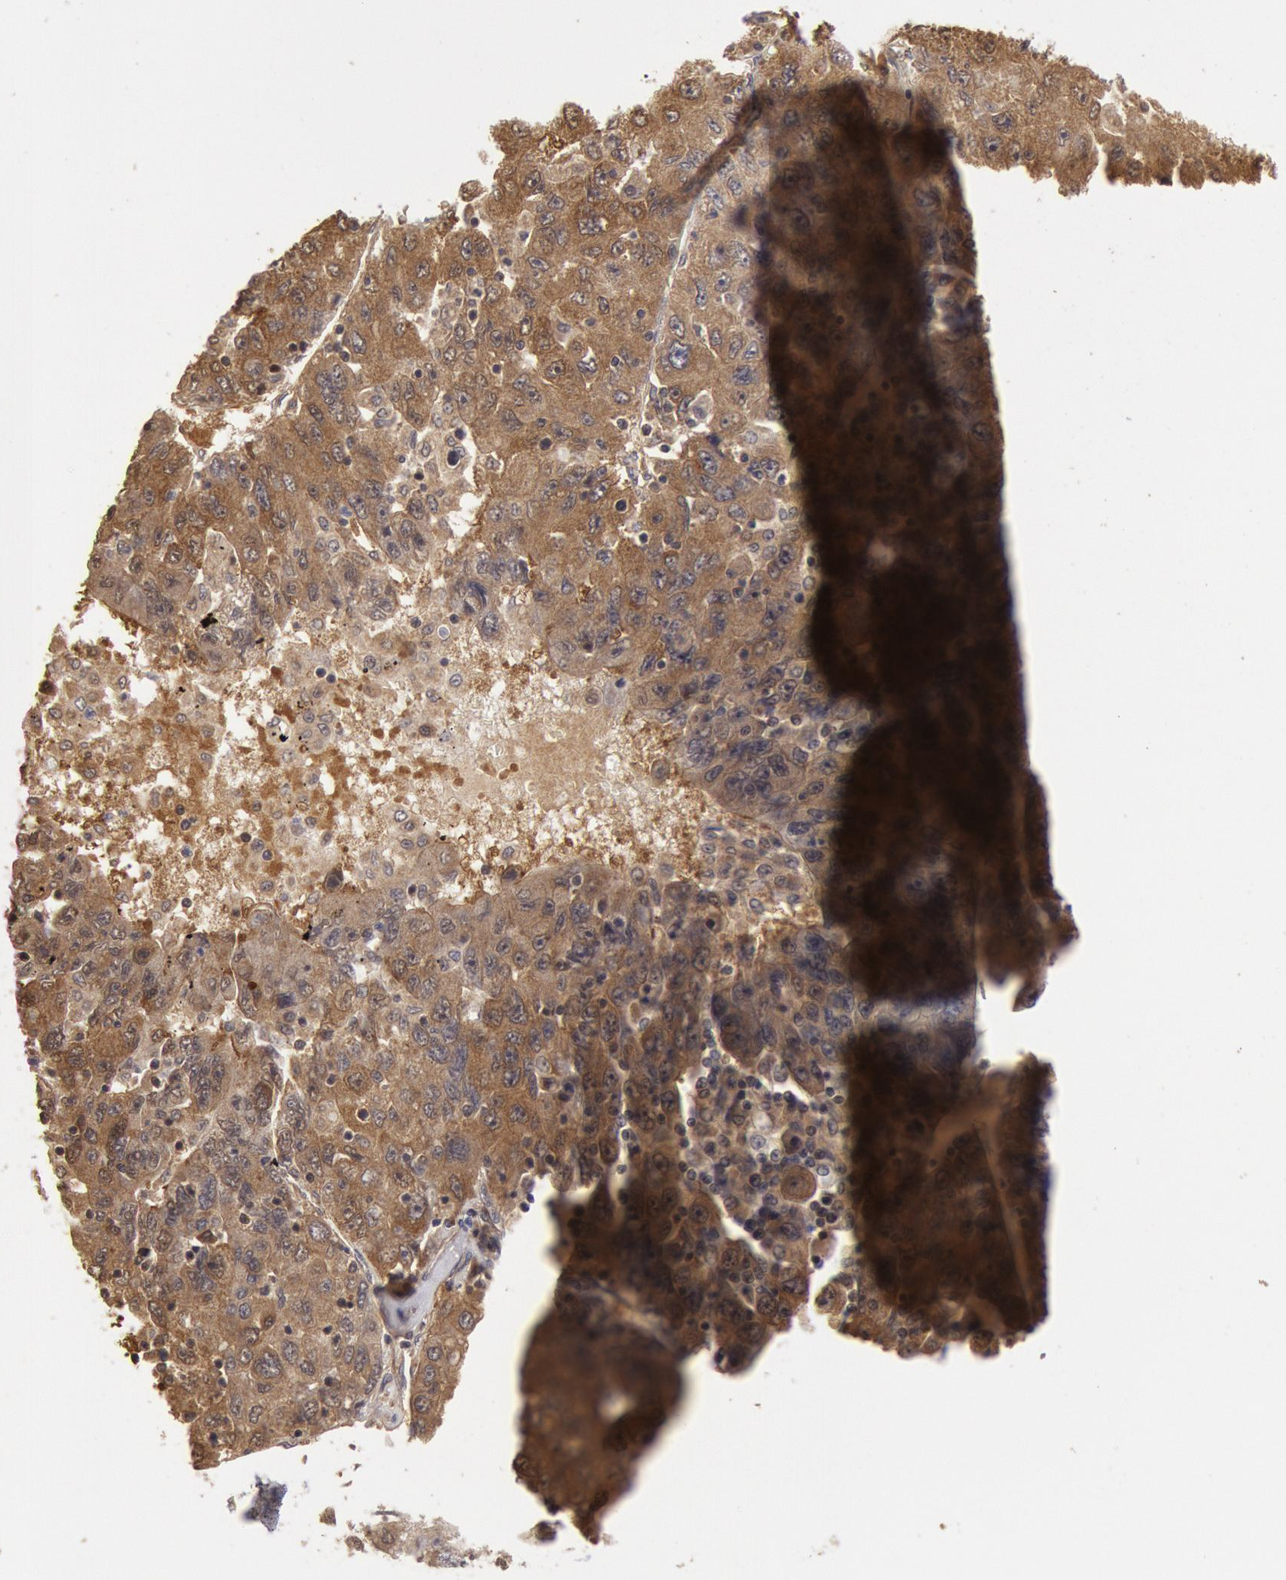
{"staining": {"intensity": "moderate", "quantity": ">75%", "location": "cytoplasmic/membranous"}, "tissue": "liver cancer", "cell_type": "Tumor cells", "image_type": "cancer", "snomed": [{"axis": "morphology", "description": "Carcinoma, Hepatocellular, NOS"}, {"axis": "topography", "description": "Liver"}], "caption": "A brown stain labels moderate cytoplasmic/membranous positivity of a protein in human hepatocellular carcinoma (liver) tumor cells.", "gene": "USP14", "patient": {"sex": "male", "age": 49}}